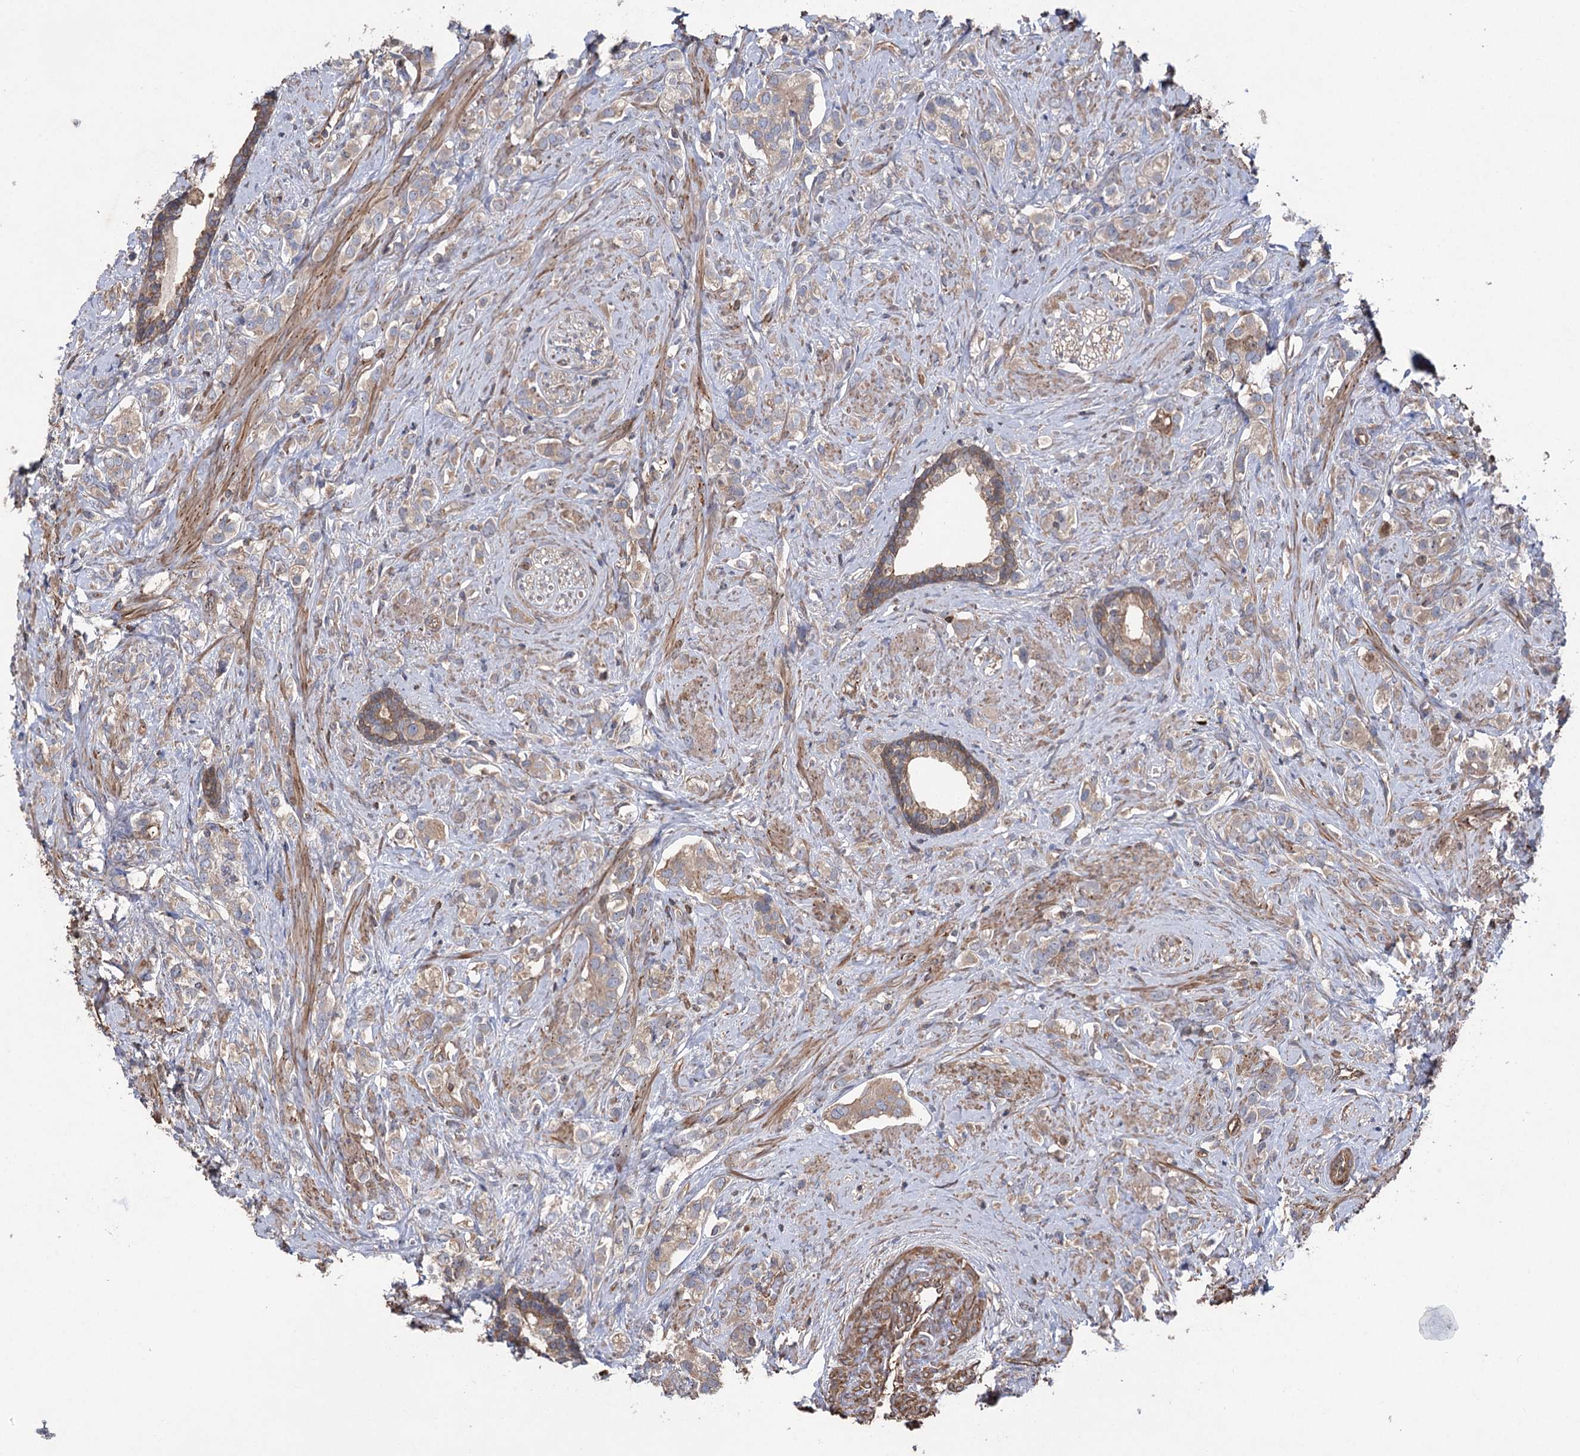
{"staining": {"intensity": "weak", "quantity": ">75%", "location": "cytoplasmic/membranous"}, "tissue": "prostate cancer", "cell_type": "Tumor cells", "image_type": "cancer", "snomed": [{"axis": "morphology", "description": "Adenocarcinoma, High grade"}, {"axis": "topography", "description": "Prostate"}], "caption": "Immunohistochemistry (IHC) histopathology image of neoplastic tissue: human prostate high-grade adenocarcinoma stained using immunohistochemistry (IHC) shows low levels of weak protein expression localized specifically in the cytoplasmic/membranous of tumor cells, appearing as a cytoplasmic/membranous brown color.", "gene": "LARS2", "patient": {"sex": "male", "age": 63}}